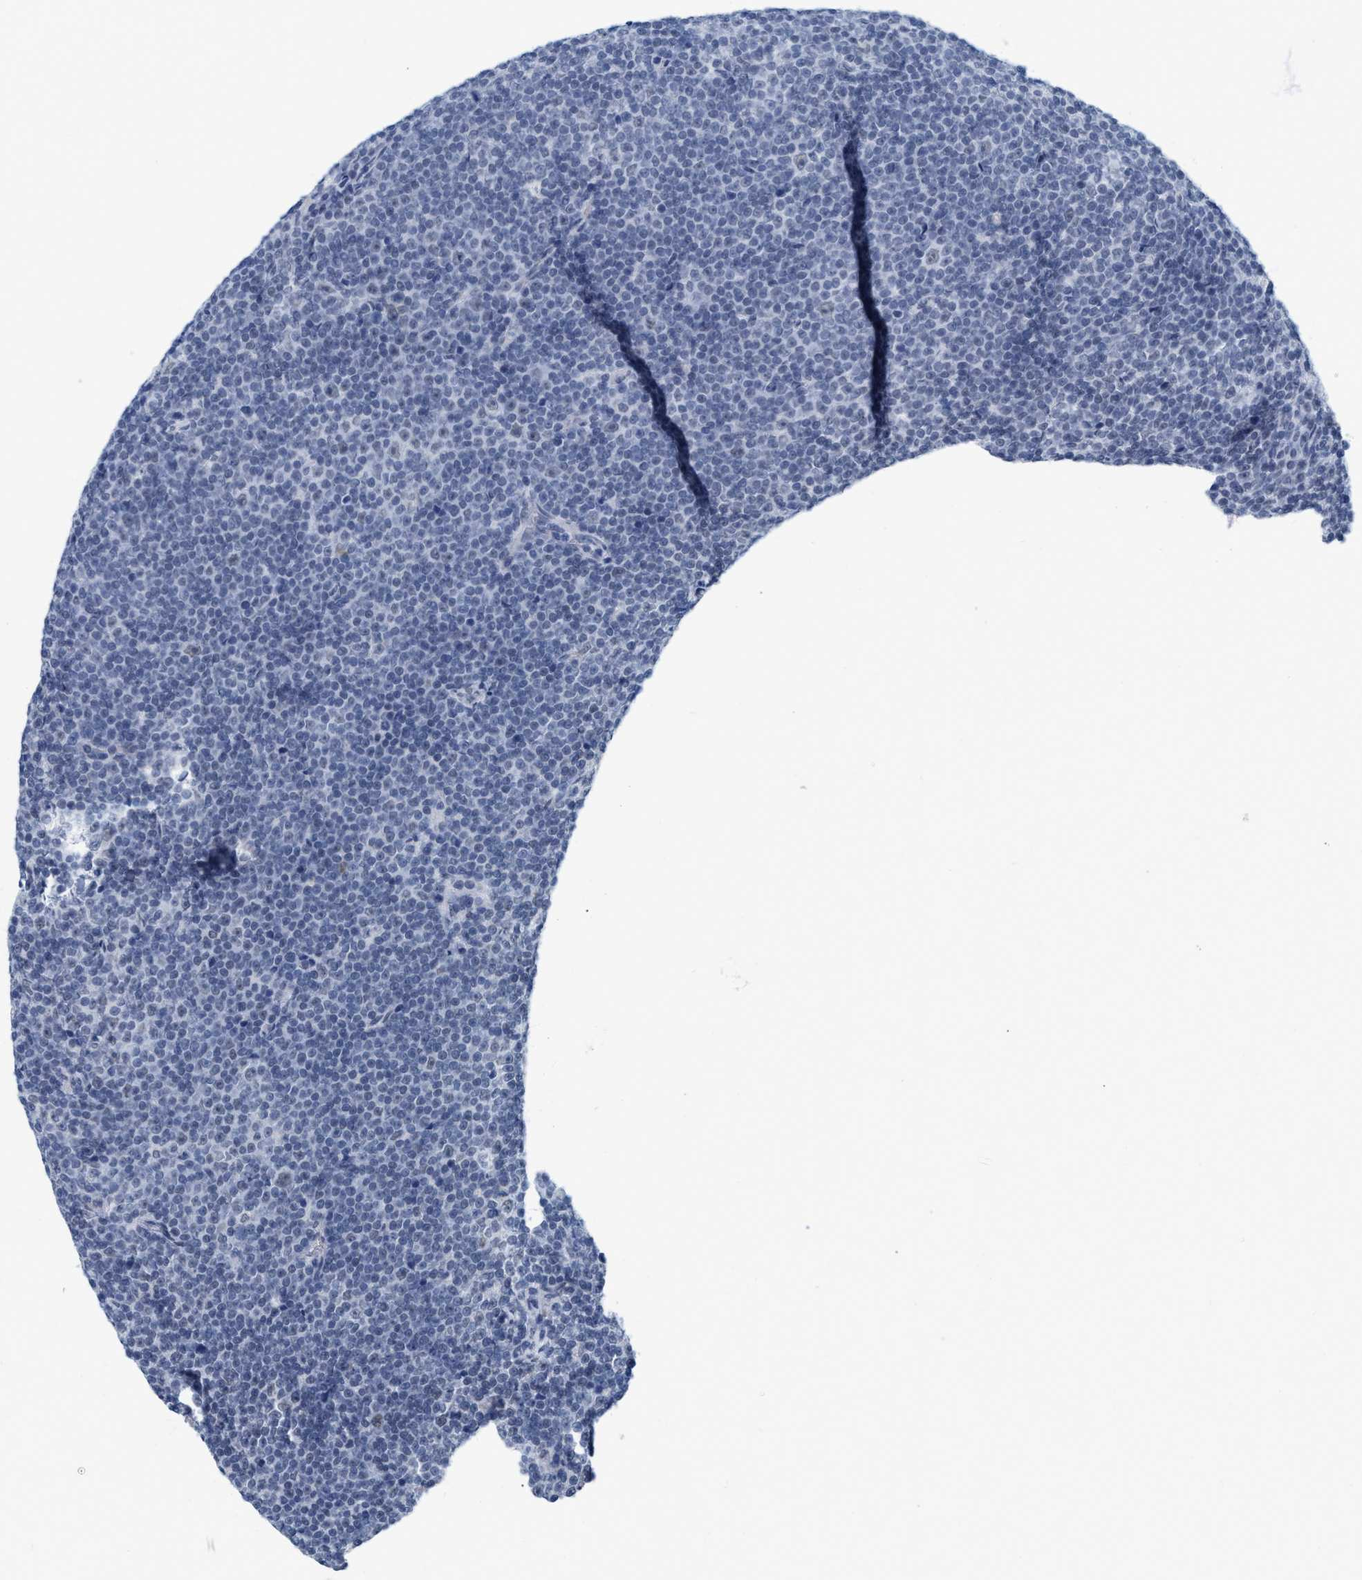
{"staining": {"intensity": "negative", "quantity": "none", "location": "none"}, "tissue": "lymphoma", "cell_type": "Tumor cells", "image_type": "cancer", "snomed": [{"axis": "morphology", "description": "Malignant lymphoma, non-Hodgkin's type, Low grade"}, {"axis": "topography", "description": "Lymph node"}], "caption": "There is no significant positivity in tumor cells of low-grade malignant lymphoma, non-Hodgkin's type.", "gene": "XIRP1", "patient": {"sex": "female", "age": 67}}